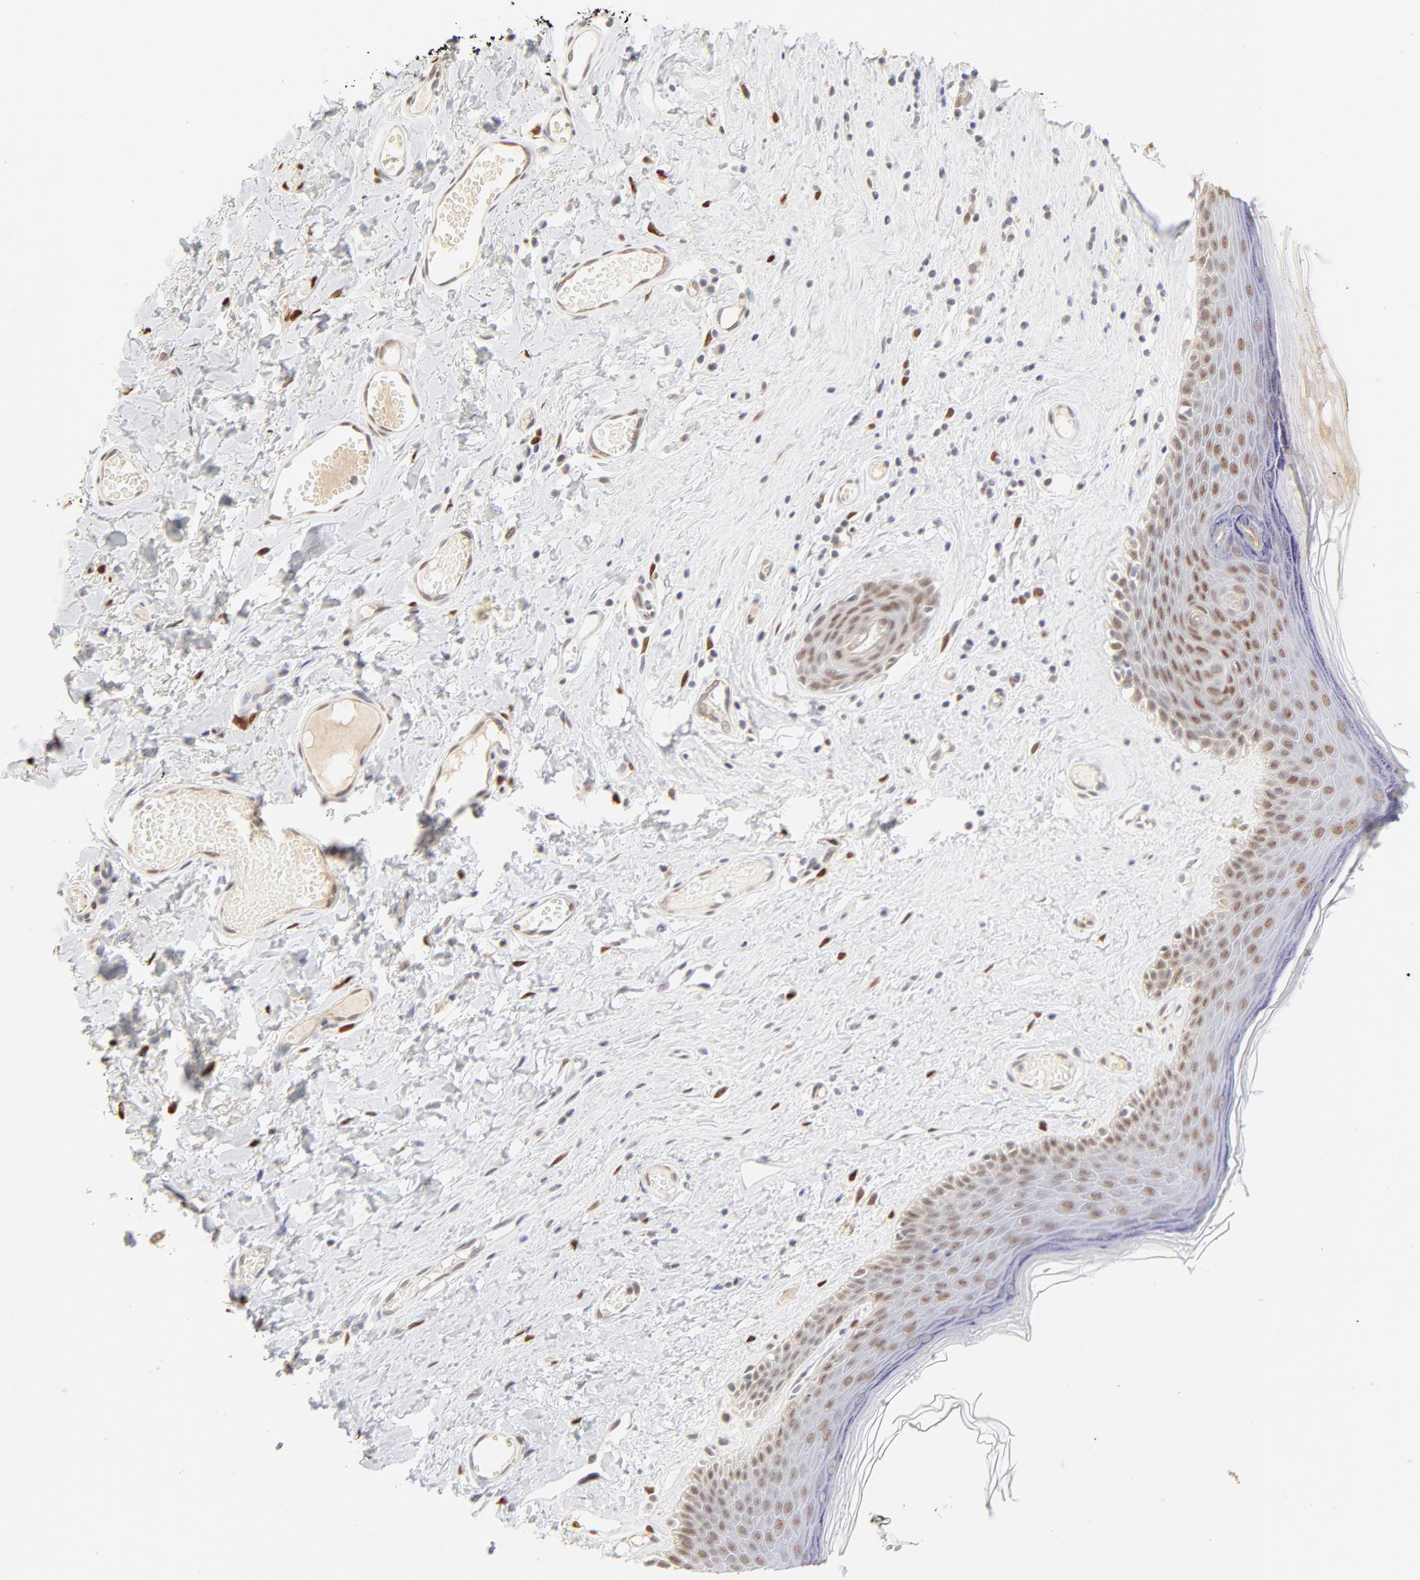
{"staining": {"intensity": "weak", "quantity": "25%-75%", "location": "cytoplasmic/membranous,nuclear"}, "tissue": "skin", "cell_type": "Epidermal cells", "image_type": "normal", "snomed": [{"axis": "morphology", "description": "Normal tissue, NOS"}, {"axis": "morphology", "description": "Inflammation, NOS"}, {"axis": "topography", "description": "Vulva"}], "caption": "Immunohistochemistry image of normal skin: human skin stained using IHC shows low levels of weak protein expression localized specifically in the cytoplasmic/membranous,nuclear of epidermal cells, appearing as a cytoplasmic/membranous,nuclear brown color.", "gene": "PBX1", "patient": {"sex": "female", "age": 84}}